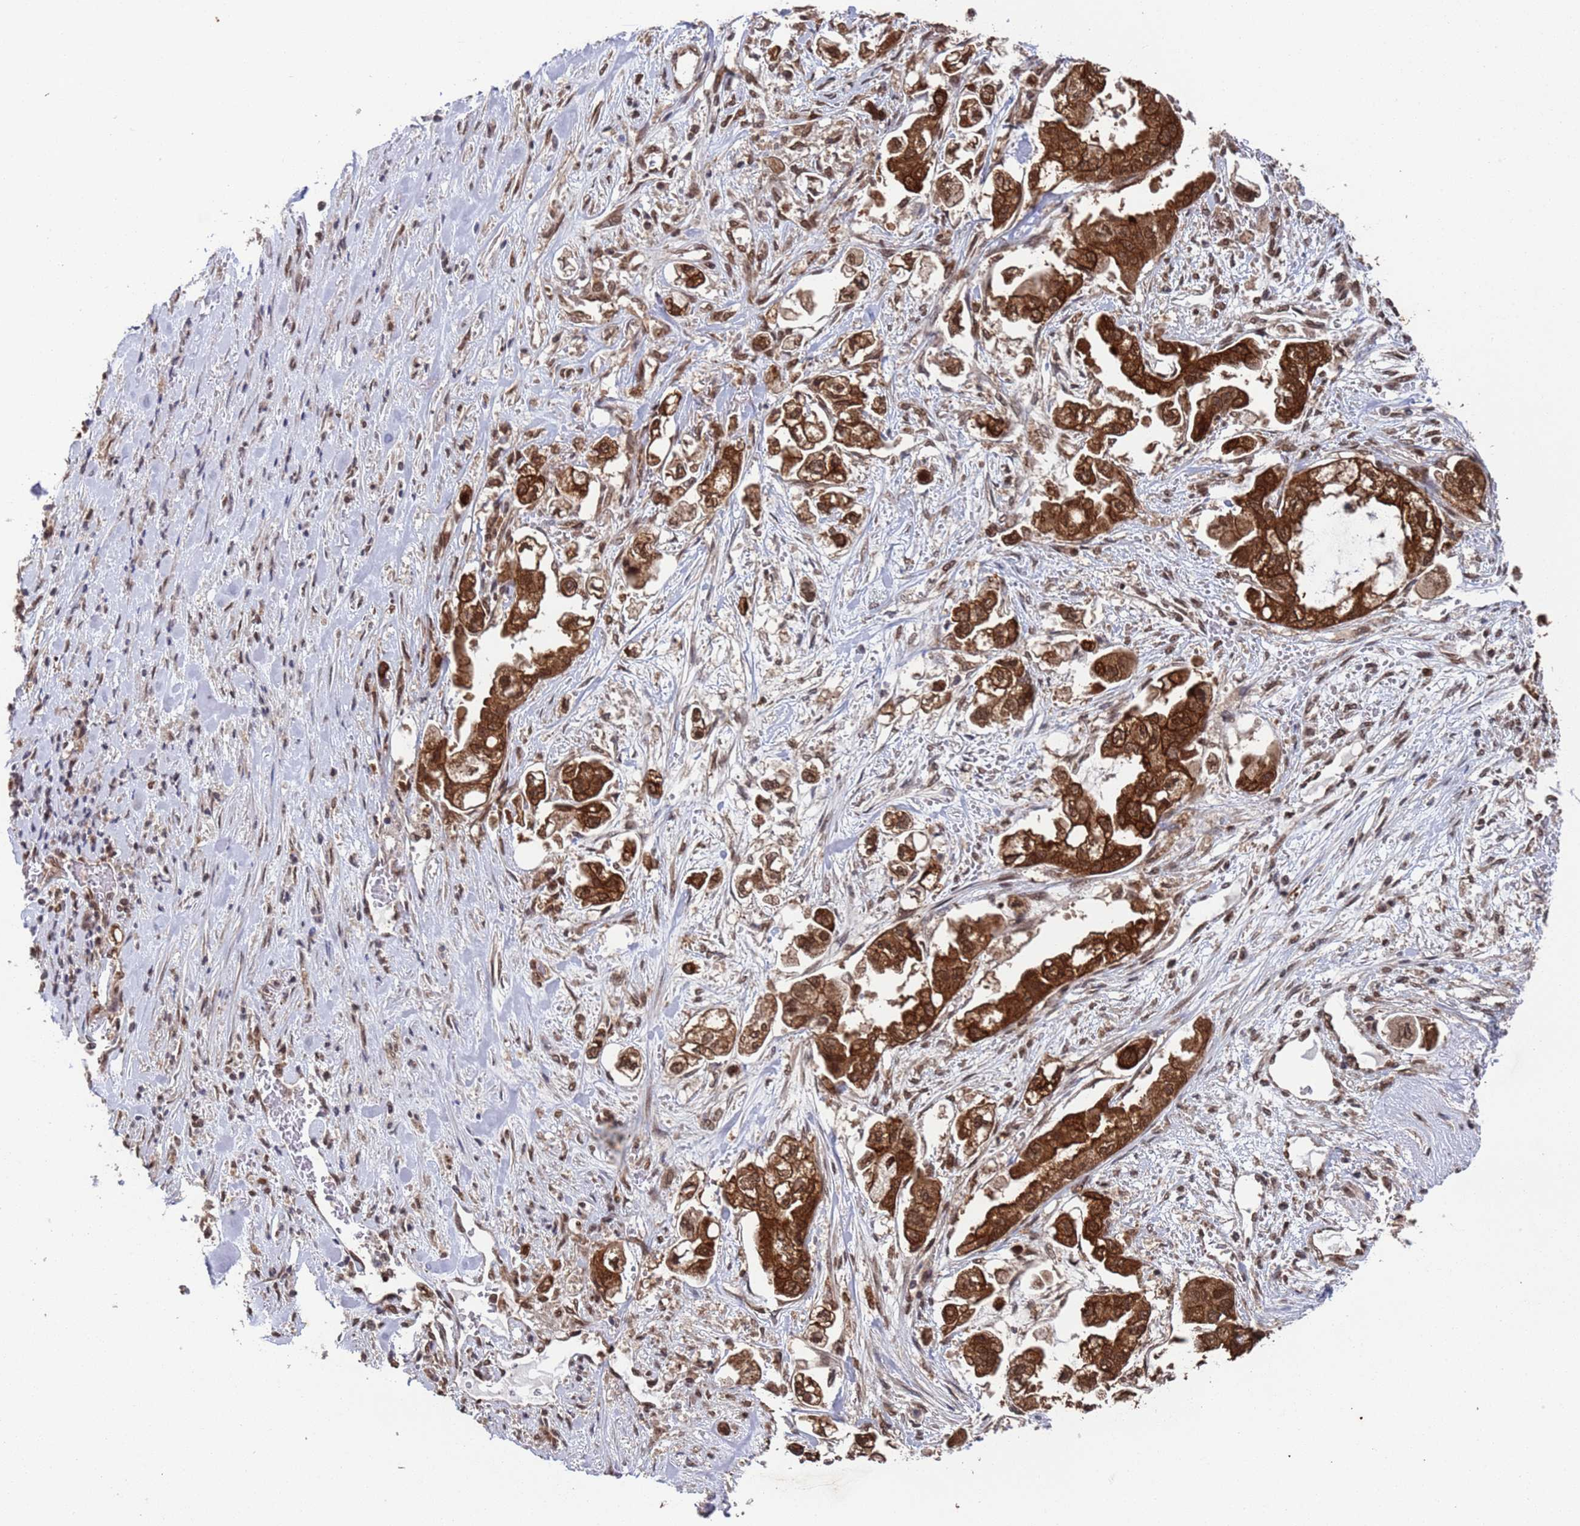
{"staining": {"intensity": "strong", "quantity": ">75%", "location": "cytoplasmic/membranous,nuclear"}, "tissue": "stomach cancer", "cell_type": "Tumor cells", "image_type": "cancer", "snomed": [{"axis": "morphology", "description": "Adenocarcinoma, NOS"}, {"axis": "topography", "description": "Stomach"}], "caption": "Immunohistochemistry of human adenocarcinoma (stomach) demonstrates high levels of strong cytoplasmic/membranous and nuclear staining in approximately >75% of tumor cells. The staining is performed using DAB (3,3'-diaminobenzidine) brown chromogen to label protein expression. The nuclei are counter-stained blue using hematoxylin.", "gene": "FUBP3", "patient": {"sex": "male", "age": 62}}